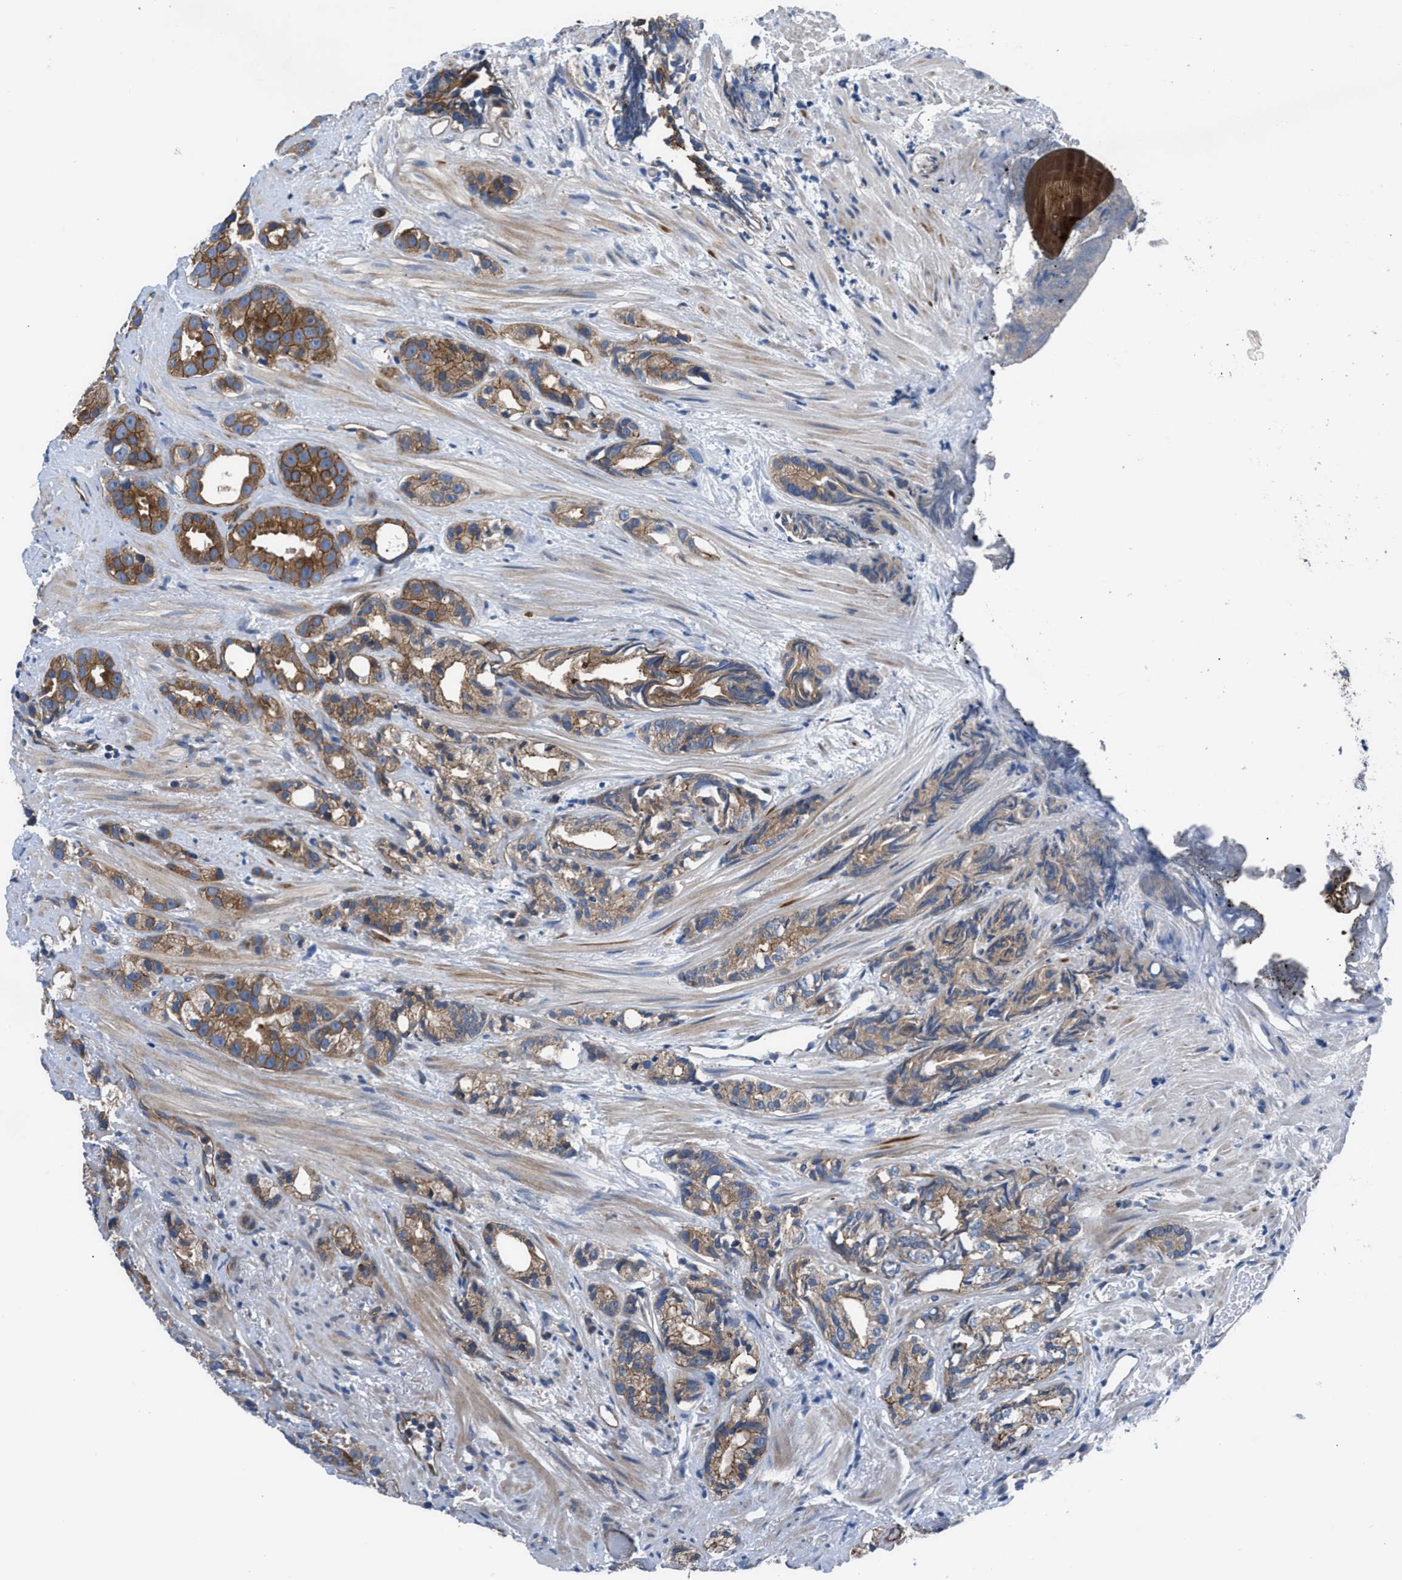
{"staining": {"intensity": "strong", "quantity": ">75%", "location": "cytoplasmic/membranous"}, "tissue": "prostate cancer", "cell_type": "Tumor cells", "image_type": "cancer", "snomed": [{"axis": "morphology", "description": "Adenocarcinoma, Low grade"}, {"axis": "topography", "description": "Prostate"}], "caption": "This is a micrograph of IHC staining of low-grade adenocarcinoma (prostate), which shows strong positivity in the cytoplasmic/membranous of tumor cells.", "gene": "TRIP4", "patient": {"sex": "male", "age": 89}}